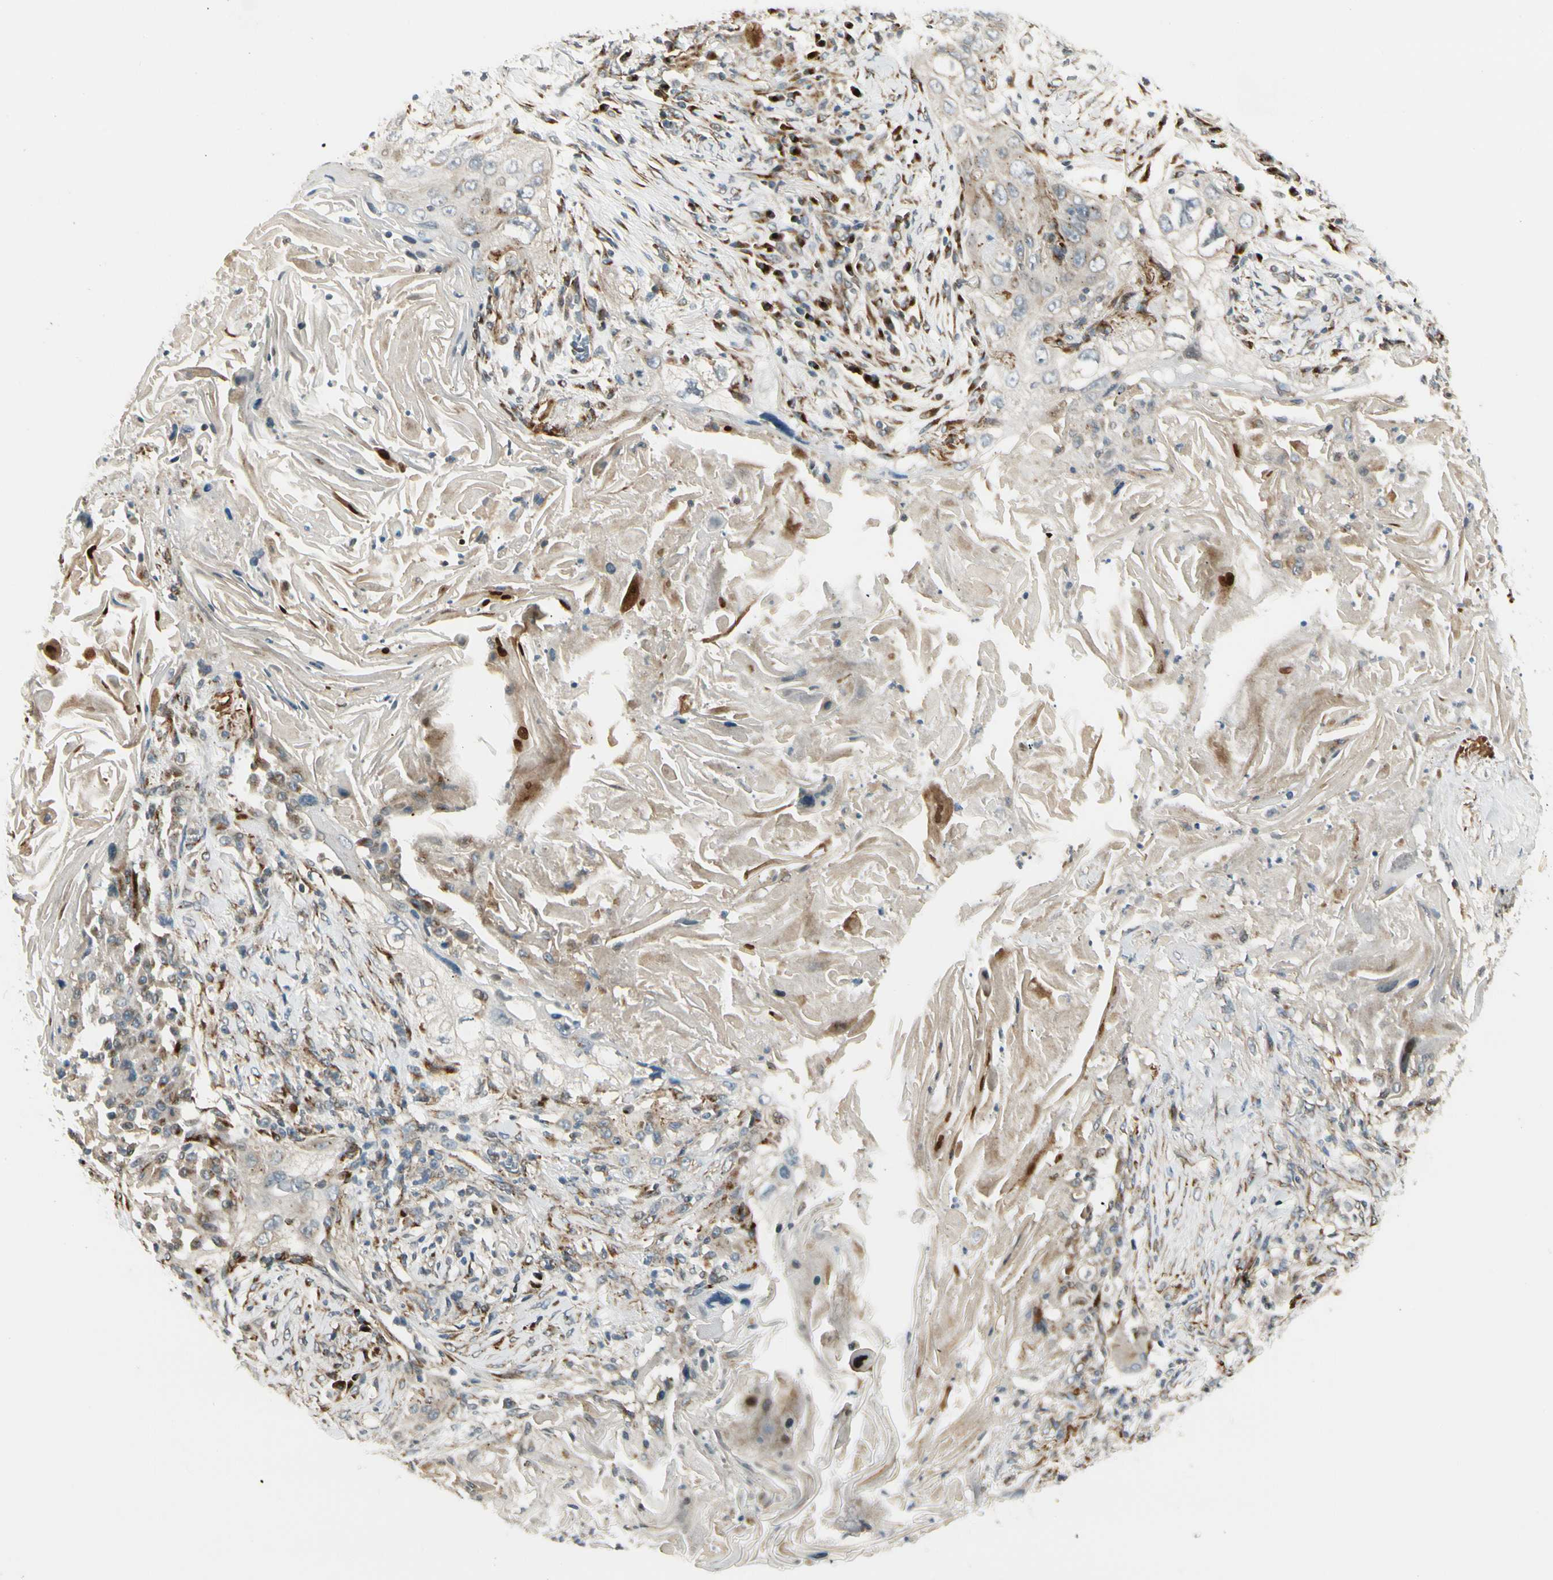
{"staining": {"intensity": "weak", "quantity": ">75%", "location": "cytoplasmic/membranous"}, "tissue": "lung cancer", "cell_type": "Tumor cells", "image_type": "cancer", "snomed": [{"axis": "morphology", "description": "Squamous cell carcinoma, NOS"}, {"axis": "topography", "description": "Lung"}], "caption": "This is a histology image of immunohistochemistry (IHC) staining of lung squamous cell carcinoma, which shows weak expression in the cytoplasmic/membranous of tumor cells.", "gene": "MANSC1", "patient": {"sex": "female", "age": 67}}